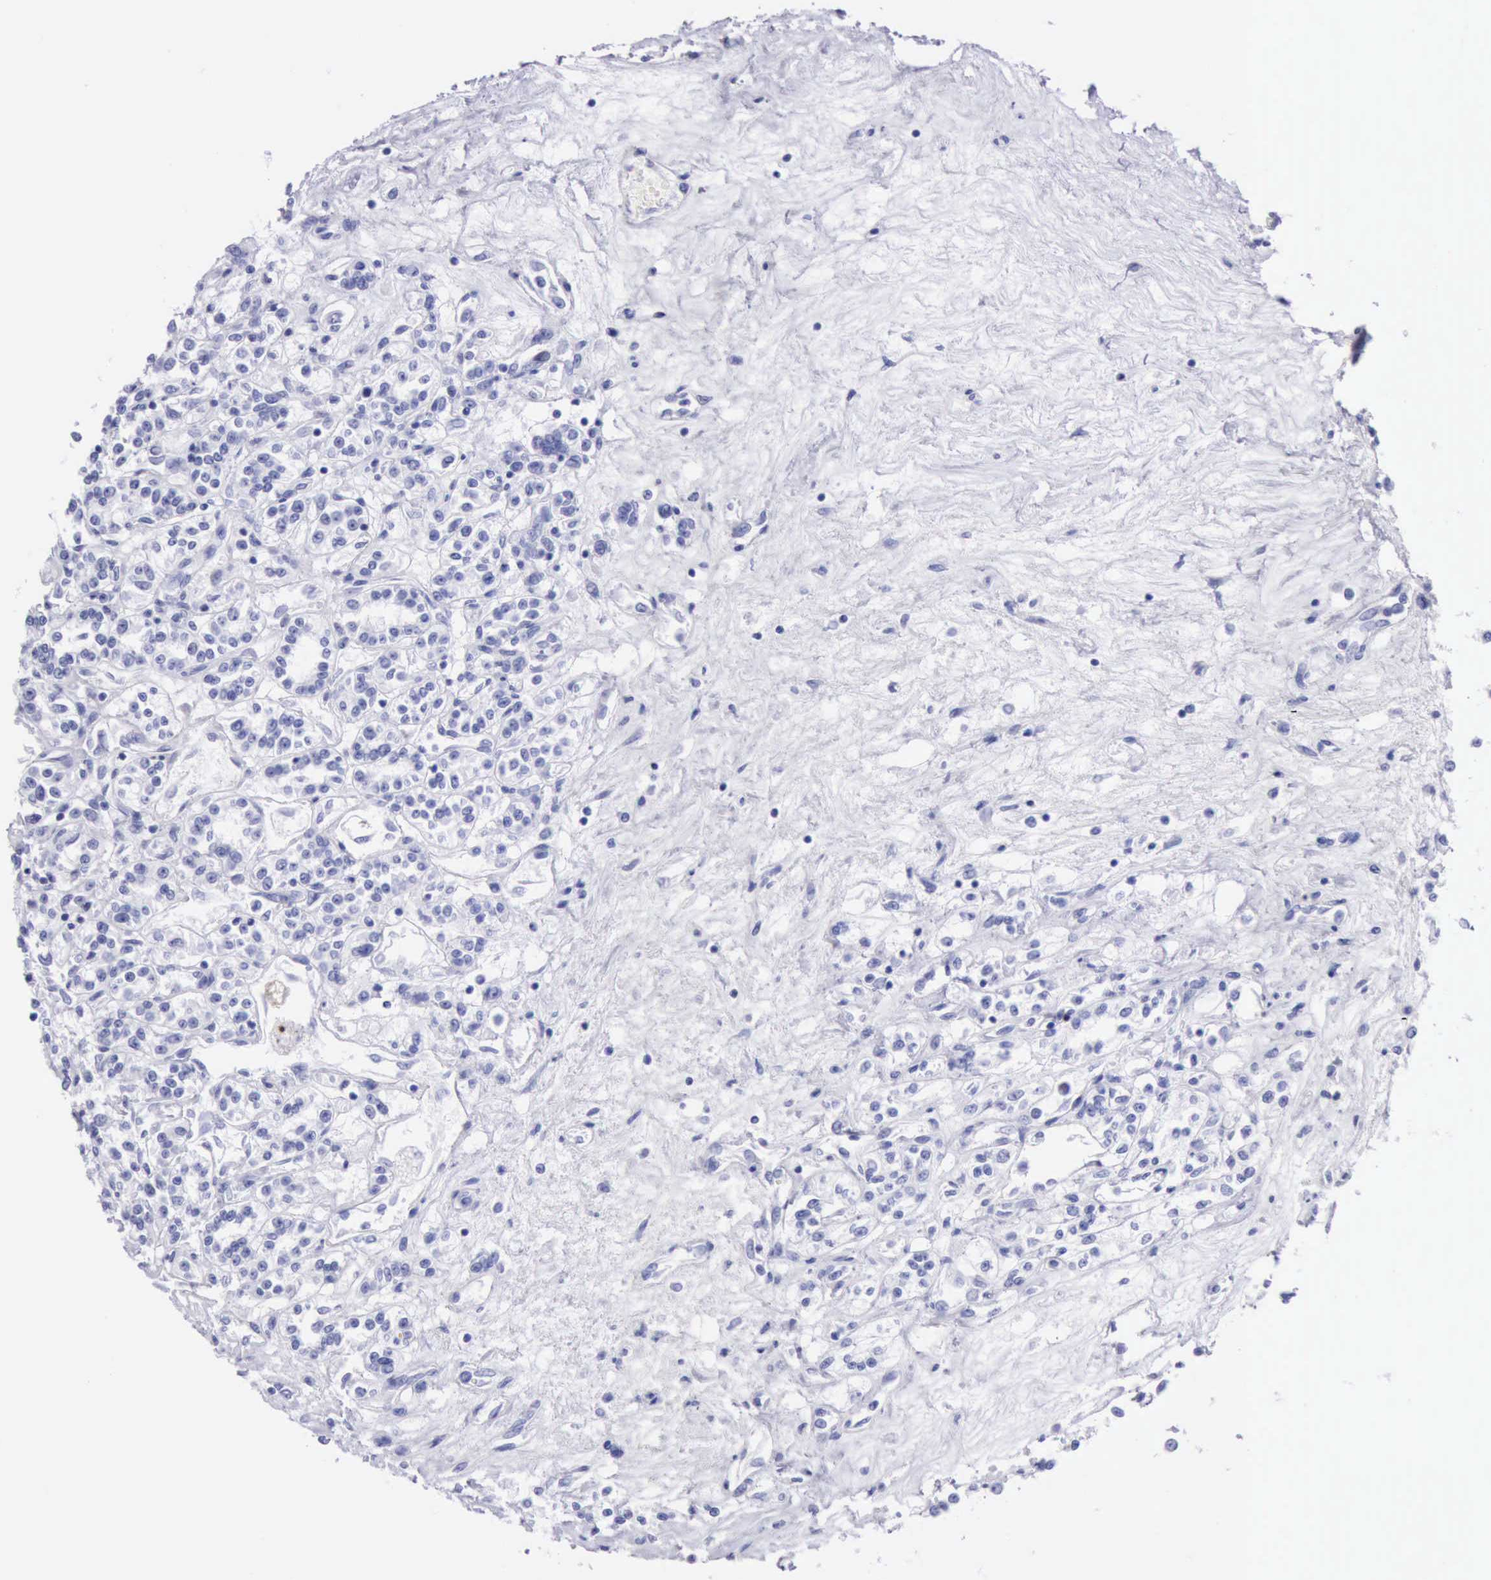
{"staining": {"intensity": "negative", "quantity": "none", "location": "none"}, "tissue": "renal cancer", "cell_type": "Tumor cells", "image_type": "cancer", "snomed": [{"axis": "morphology", "description": "Adenocarcinoma, NOS"}, {"axis": "topography", "description": "Kidney"}], "caption": "Adenocarcinoma (renal) was stained to show a protein in brown. There is no significant positivity in tumor cells. (DAB (3,3'-diaminobenzidine) immunohistochemistry (IHC) with hematoxylin counter stain).", "gene": "MCM2", "patient": {"sex": "female", "age": 76}}